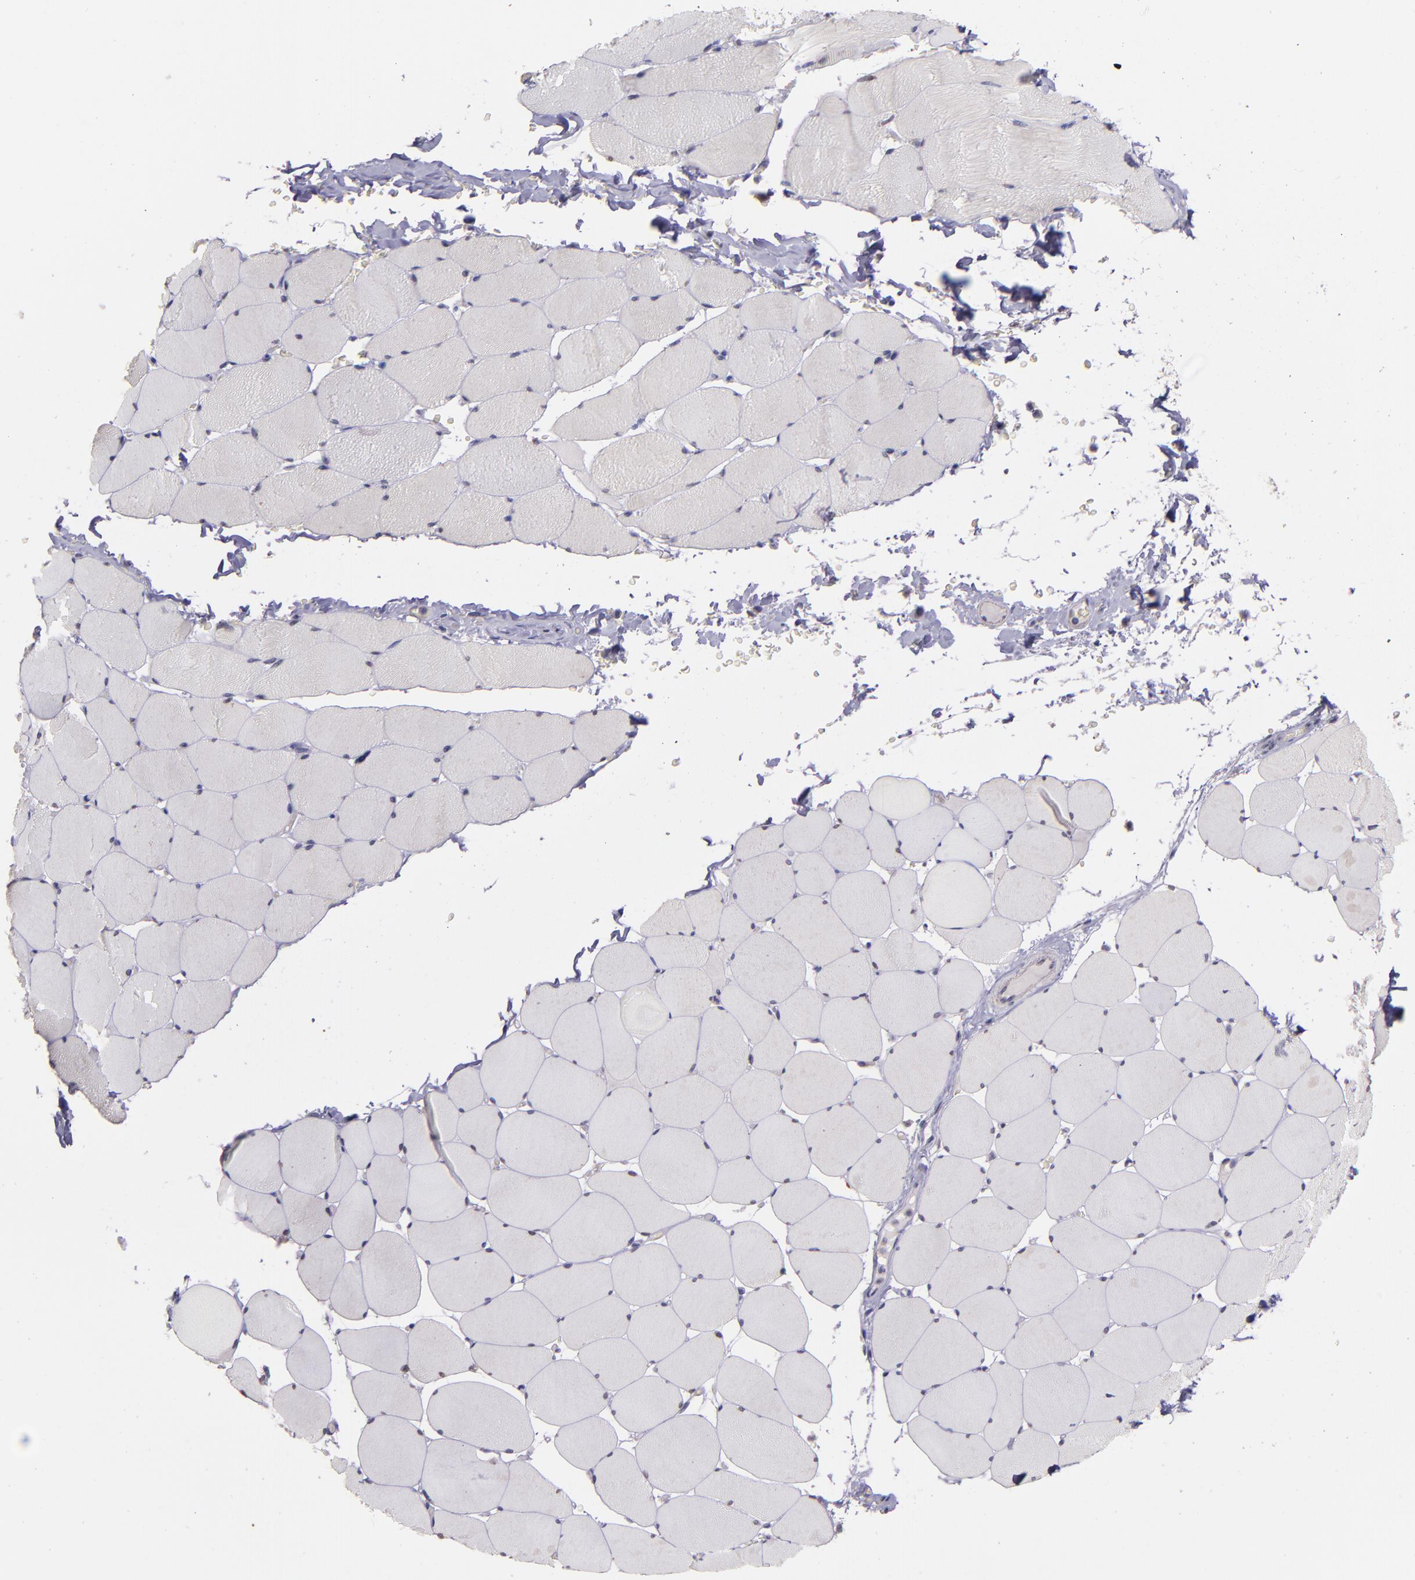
{"staining": {"intensity": "negative", "quantity": "none", "location": "none"}, "tissue": "skeletal muscle", "cell_type": "Myocytes", "image_type": "normal", "snomed": [{"axis": "morphology", "description": "Normal tissue, NOS"}, {"axis": "topography", "description": "Skeletal muscle"}], "caption": "Immunohistochemical staining of benign human skeletal muscle demonstrates no significant positivity in myocytes.", "gene": "NUP62CL", "patient": {"sex": "male", "age": 62}}